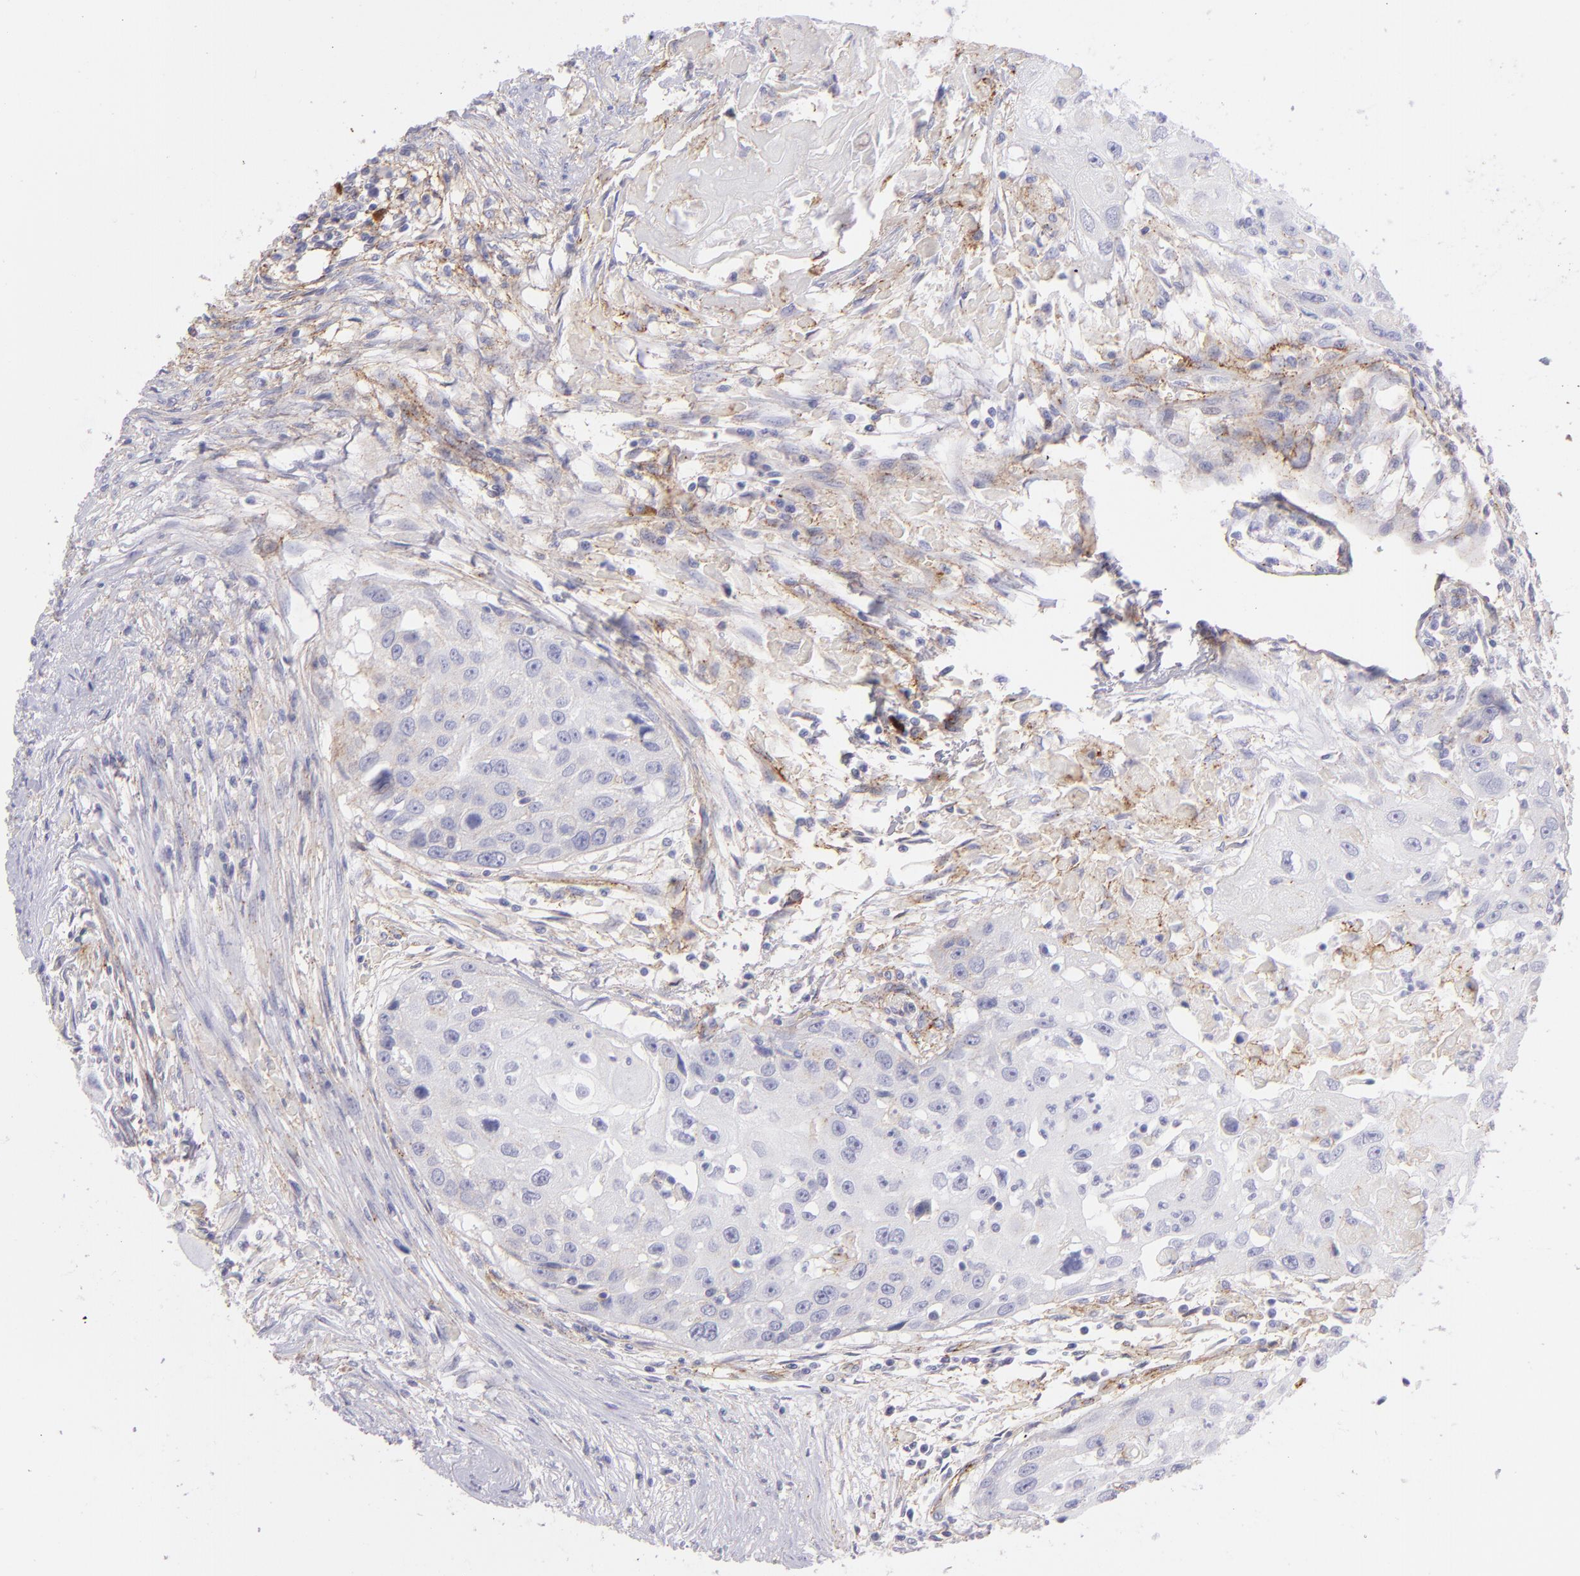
{"staining": {"intensity": "negative", "quantity": "none", "location": "none"}, "tissue": "head and neck cancer", "cell_type": "Tumor cells", "image_type": "cancer", "snomed": [{"axis": "morphology", "description": "Squamous cell carcinoma, NOS"}, {"axis": "topography", "description": "Head-Neck"}], "caption": "An immunohistochemistry (IHC) histopathology image of squamous cell carcinoma (head and neck) is shown. There is no staining in tumor cells of squamous cell carcinoma (head and neck).", "gene": "CD81", "patient": {"sex": "male", "age": 64}}